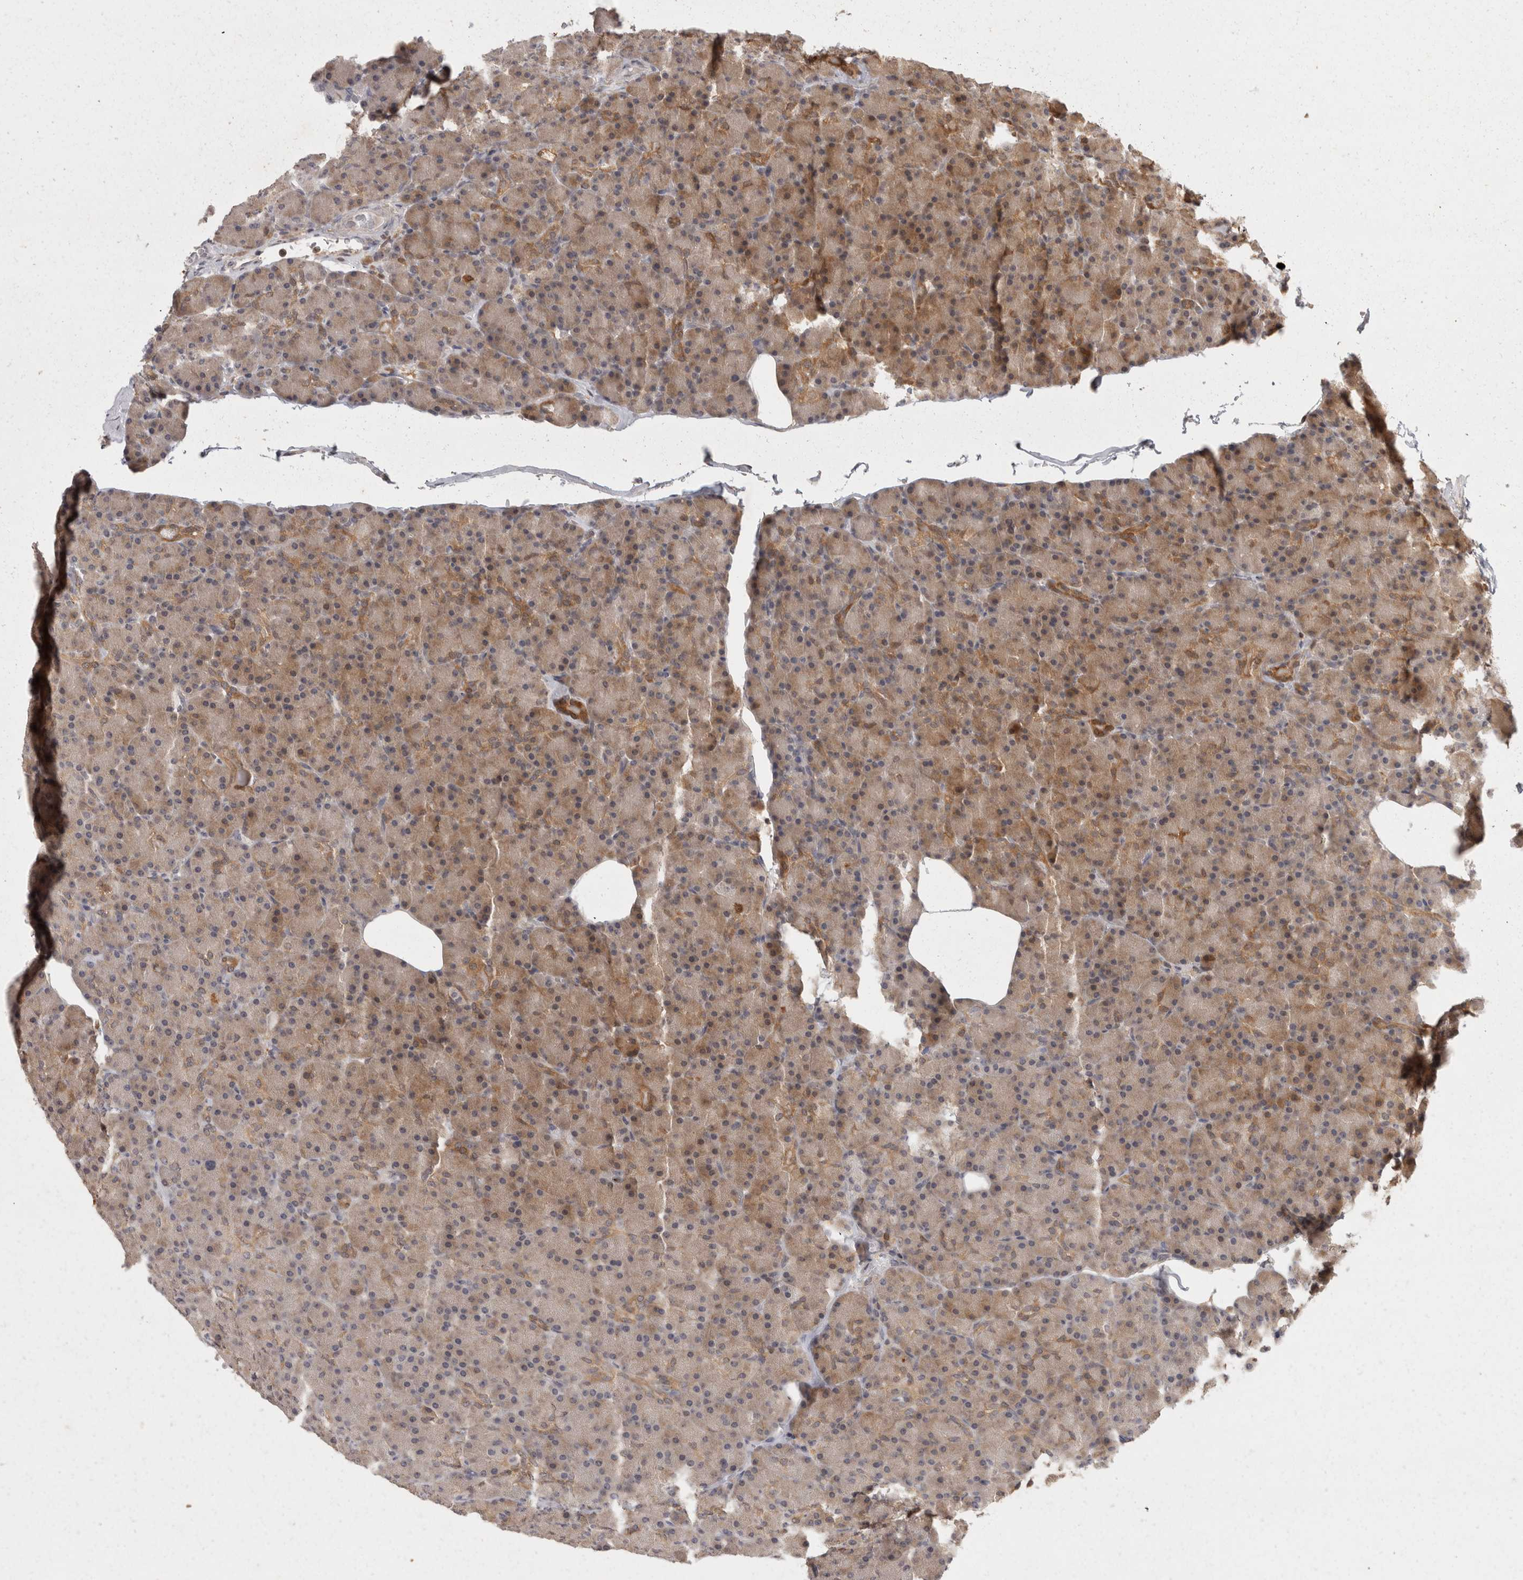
{"staining": {"intensity": "moderate", "quantity": "<25%", "location": "cytoplasmic/membranous"}, "tissue": "pancreas", "cell_type": "Exocrine glandular cells", "image_type": "normal", "snomed": [{"axis": "morphology", "description": "Normal tissue, NOS"}, {"axis": "topography", "description": "Pancreas"}], "caption": "IHC photomicrograph of normal pancreas stained for a protein (brown), which displays low levels of moderate cytoplasmic/membranous staining in about <25% of exocrine glandular cells.", "gene": "ACAT2", "patient": {"sex": "female", "age": 43}}